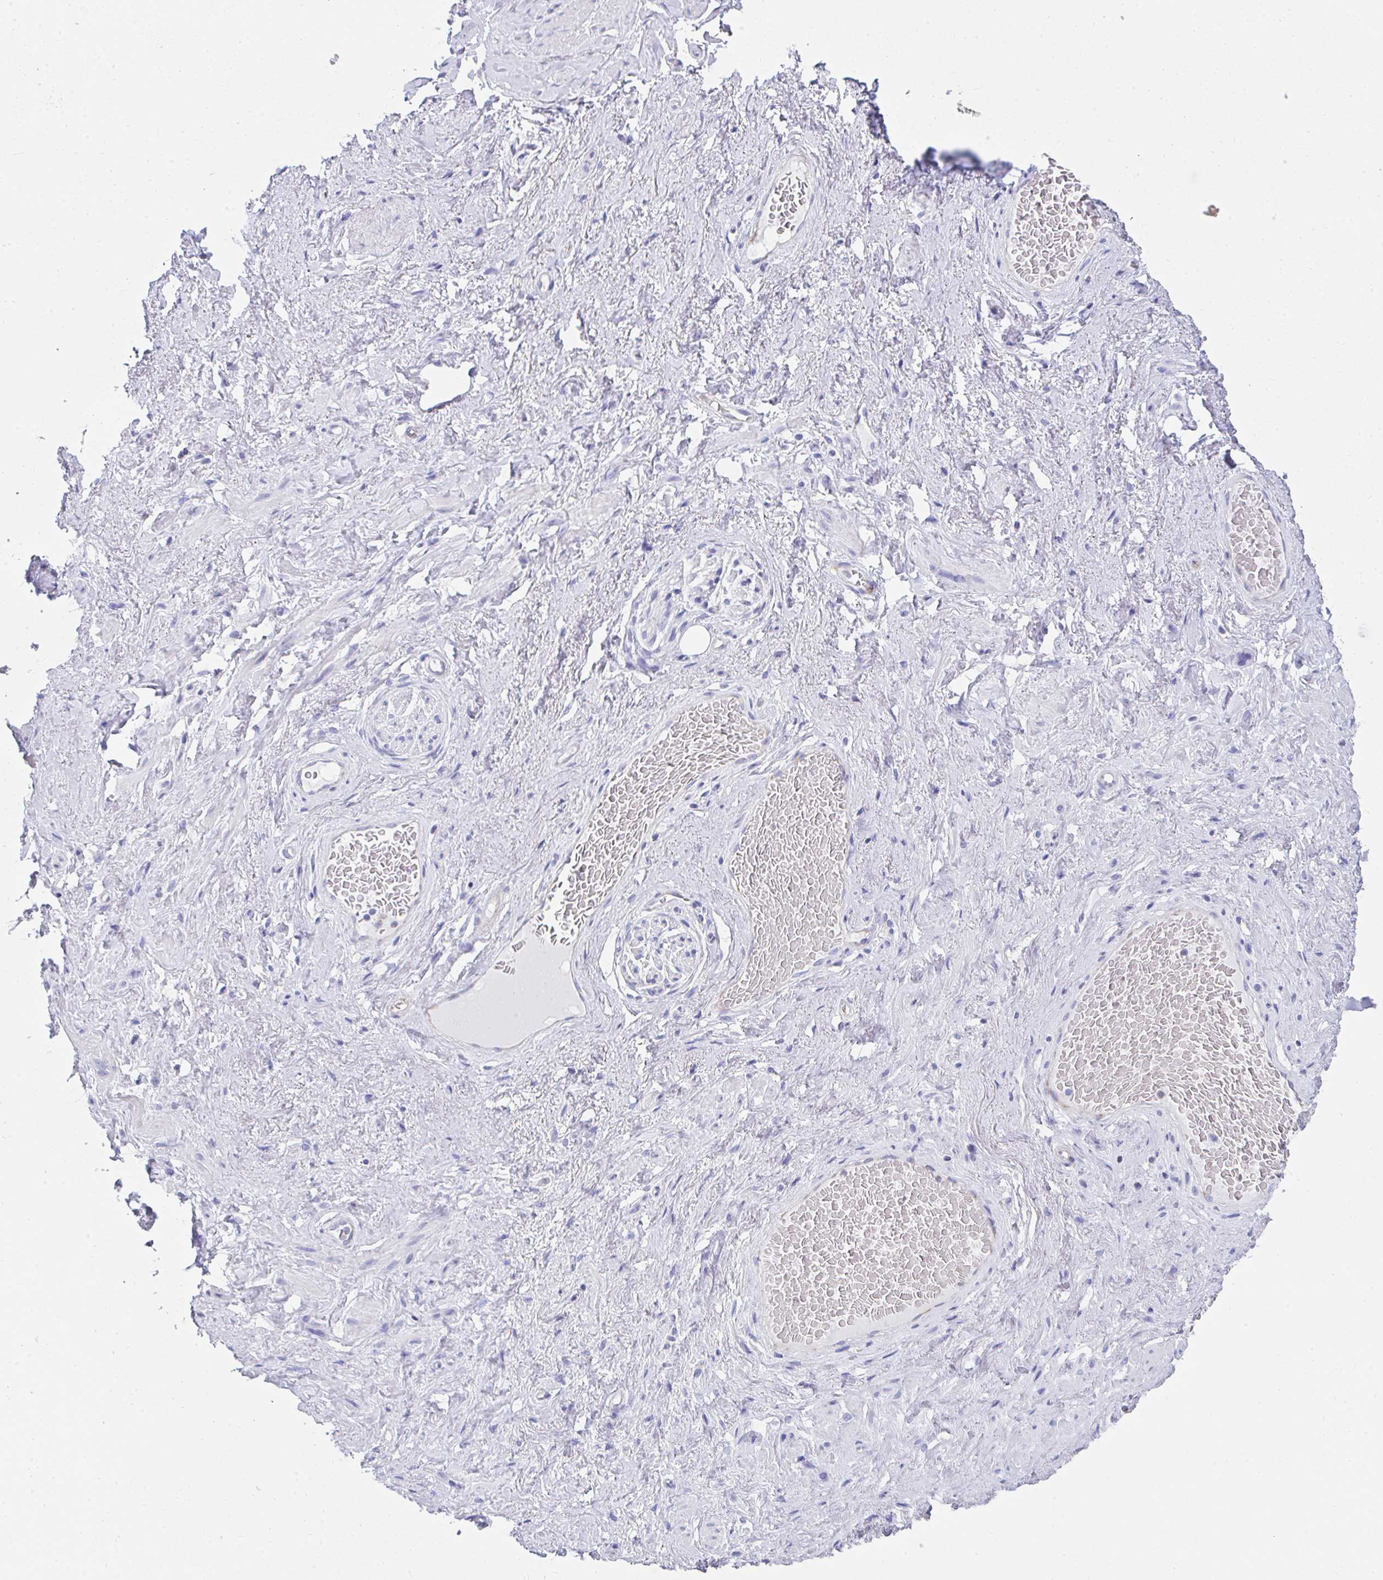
{"staining": {"intensity": "negative", "quantity": "none", "location": "none"}, "tissue": "soft tissue", "cell_type": "Fibroblasts", "image_type": "normal", "snomed": [{"axis": "morphology", "description": "Normal tissue, NOS"}, {"axis": "topography", "description": "Vagina"}, {"axis": "topography", "description": "Peripheral nerve tissue"}], "caption": "Immunohistochemical staining of unremarkable human soft tissue reveals no significant positivity in fibroblasts. (Stains: DAB immunohistochemistry with hematoxylin counter stain, Microscopy: brightfield microscopy at high magnification).", "gene": "MGAM2", "patient": {"sex": "female", "age": 71}}